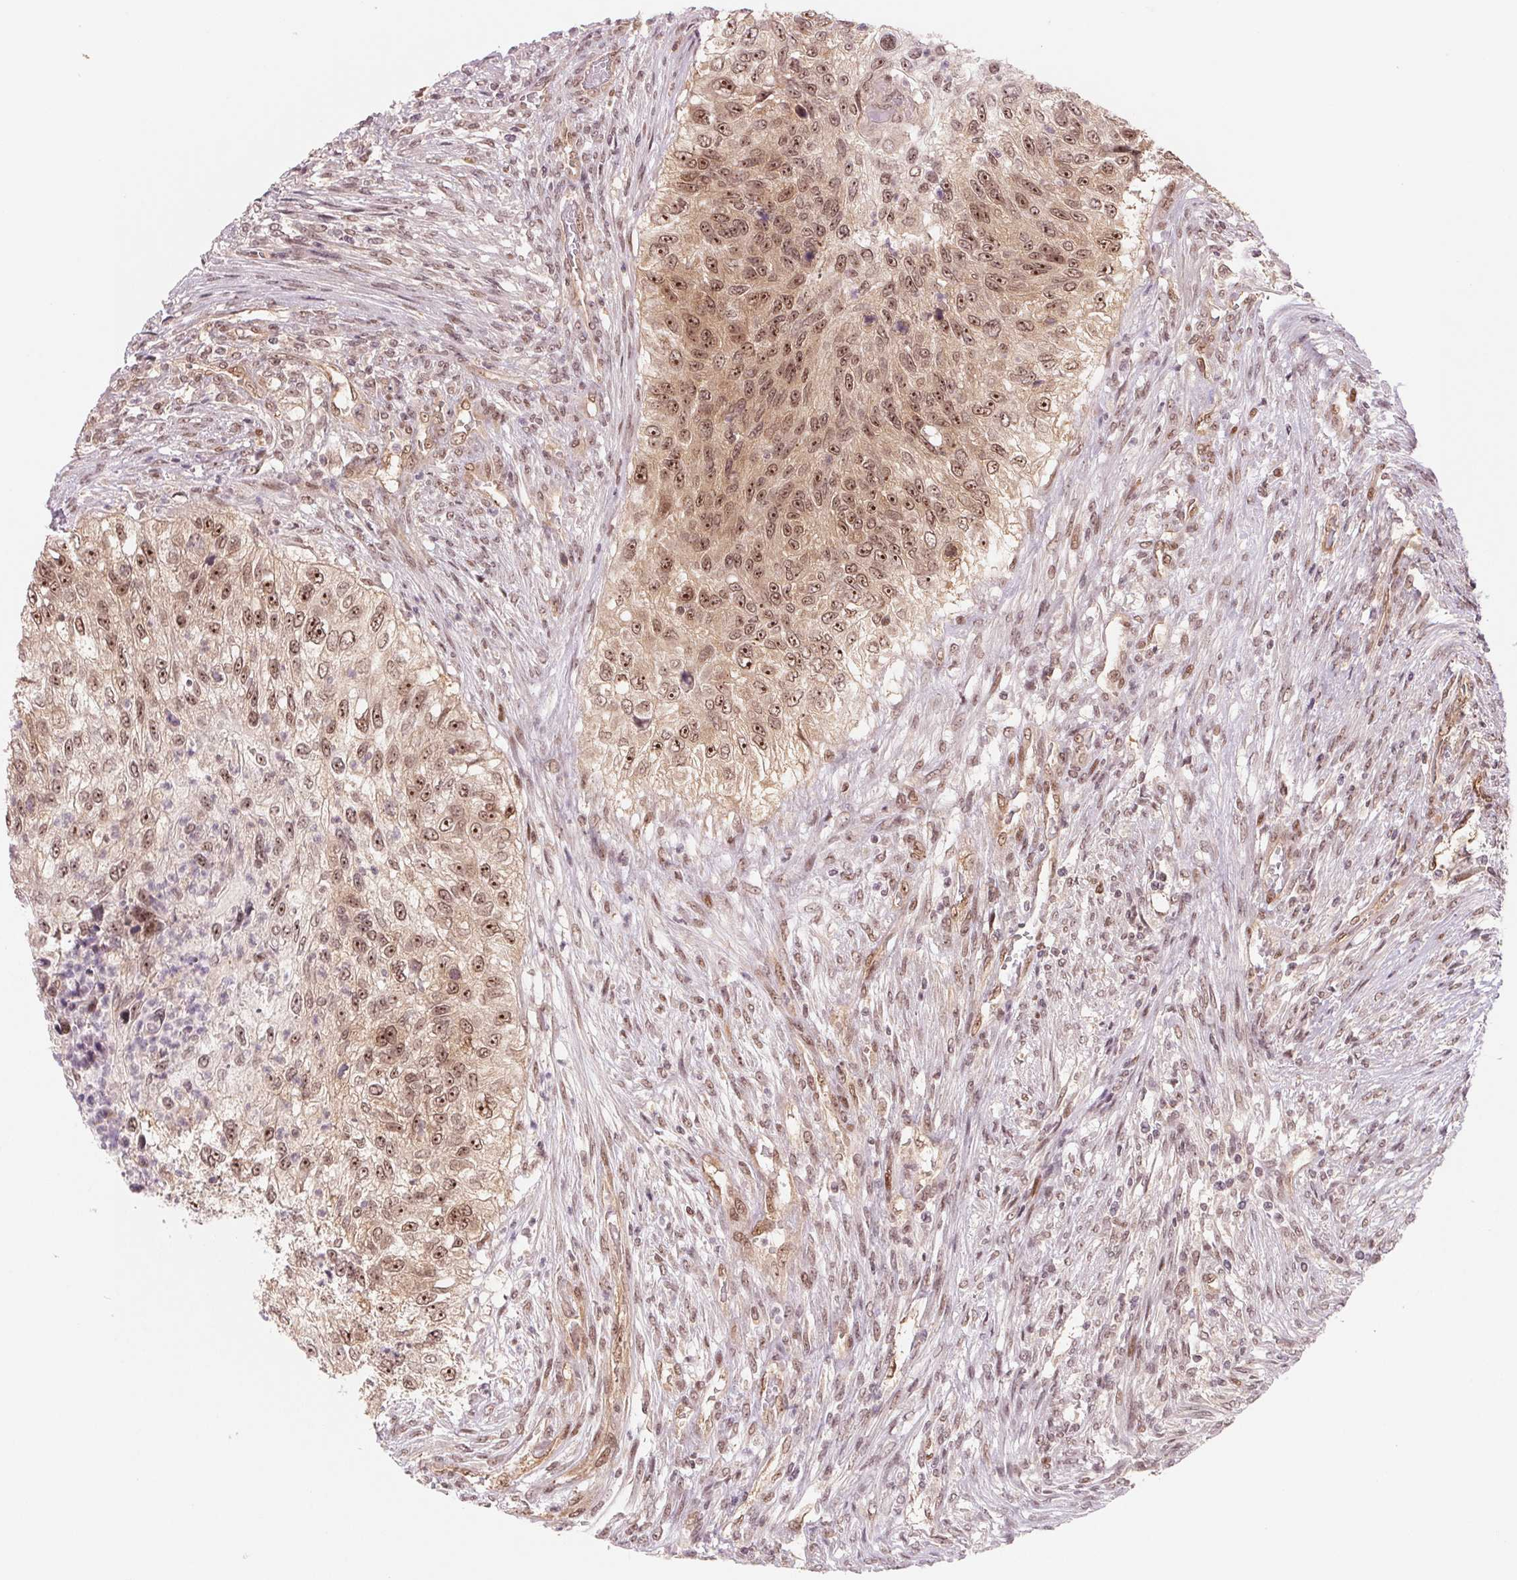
{"staining": {"intensity": "moderate", "quantity": ">75%", "location": "cytoplasmic/membranous,nuclear"}, "tissue": "urothelial cancer", "cell_type": "Tumor cells", "image_type": "cancer", "snomed": [{"axis": "morphology", "description": "Urothelial carcinoma, High grade"}, {"axis": "topography", "description": "Urinary bladder"}], "caption": "This is an image of immunohistochemistry staining of urothelial cancer, which shows moderate staining in the cytoplasmic/membranous and nuclear of tumor cells.", "gene": "DNAJB6", "patient": {"sex": "female", "age": 60}}